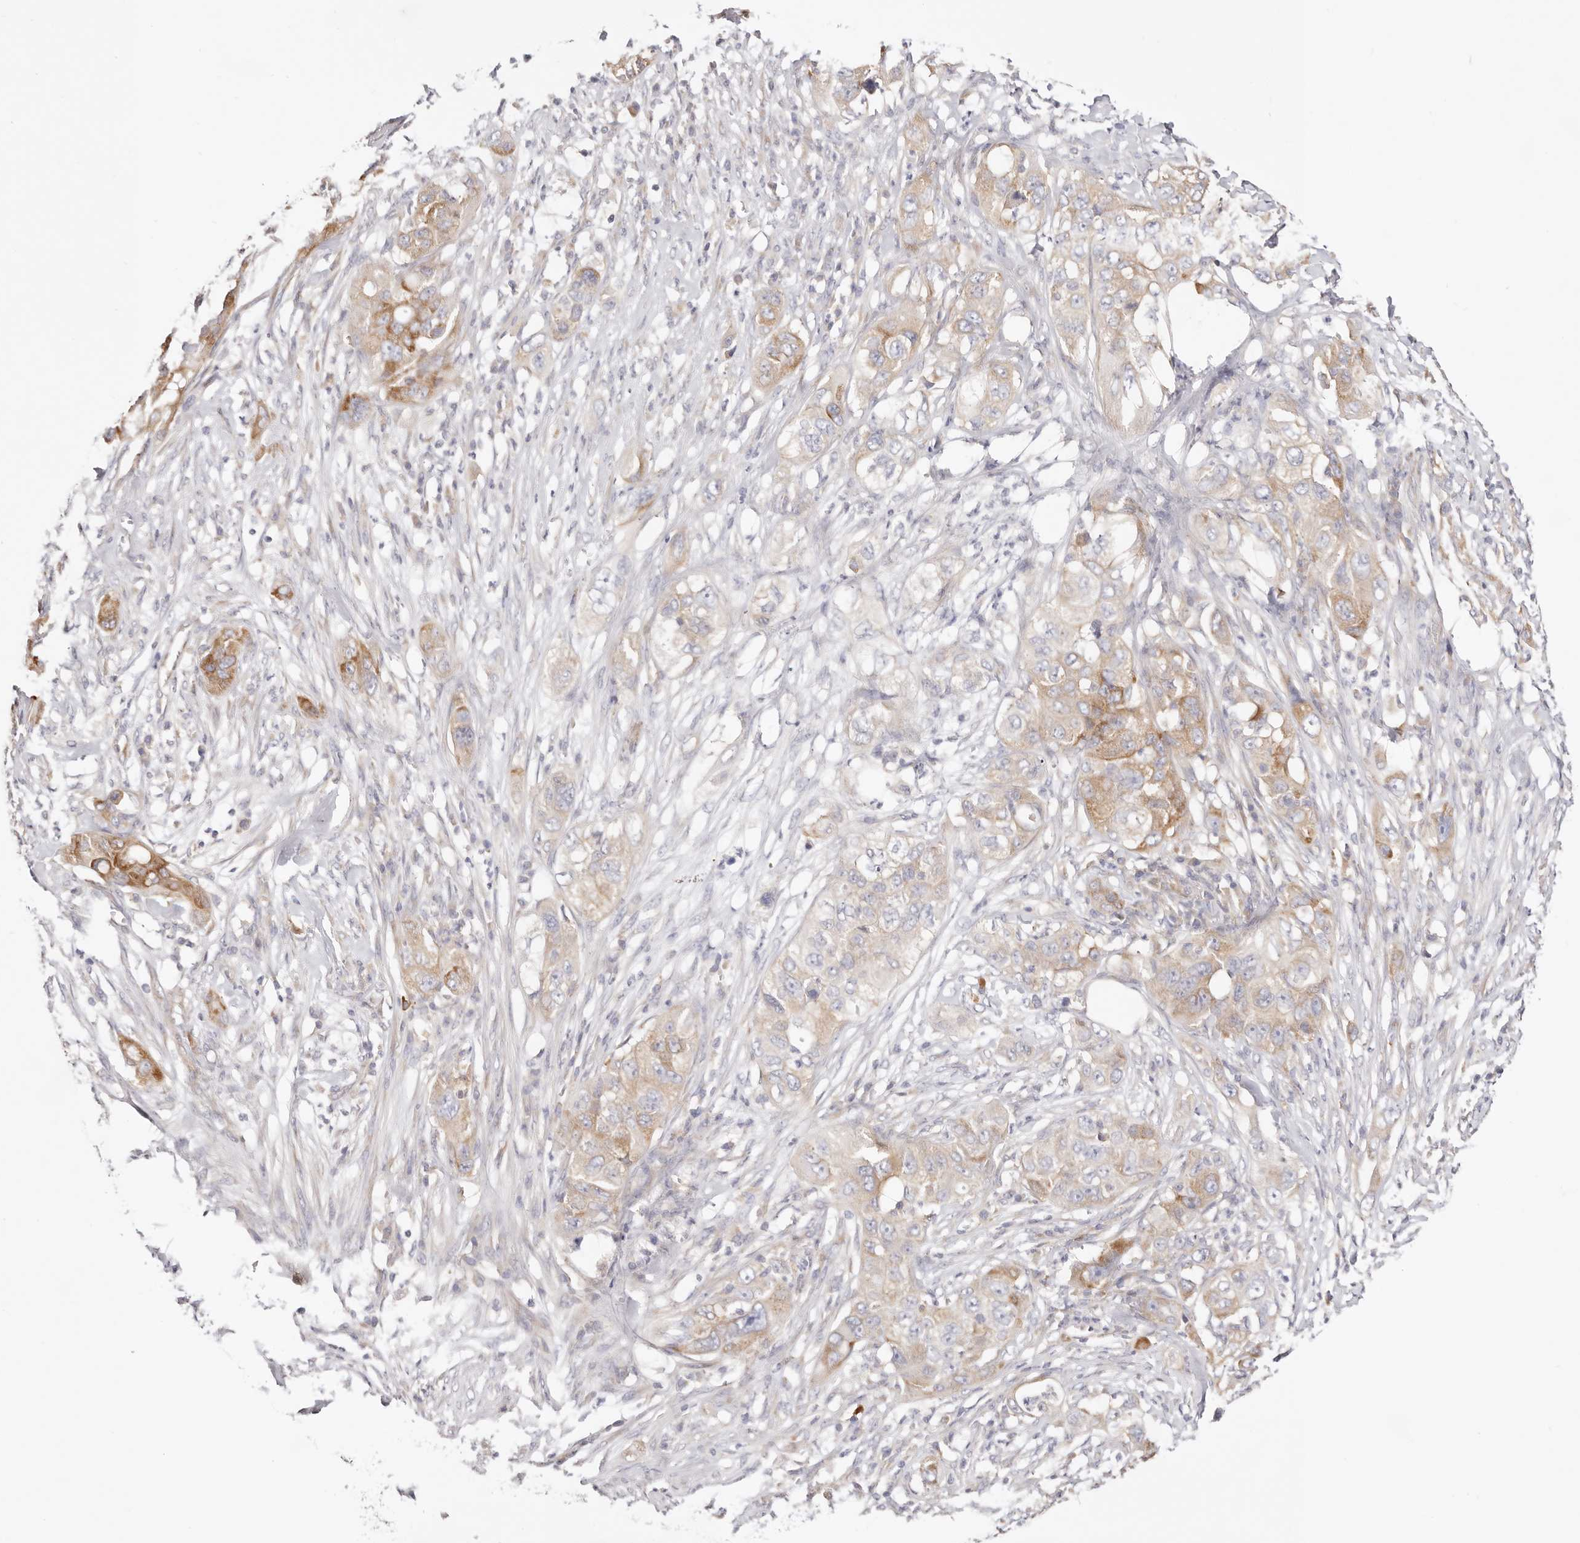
{"staining": {"intensity": "moderate", "quantity": "25%-75%", "location": "cytoplasmic/membranous"}, "tissue": "pancreatic cancer", "cell_type": "Tumor cells", "image_type": "cancer", "snomed": [{"axis": "morphology", "description": "Adenocarcinoma, NOS"}, {"axis": "topography", "description": "Pancreas"}], "caption": "Human adenocarcinoma (pancreatic) stained with a protein marker shows moderate staining in tumor cells.", "gene": "GNA13", "patient": {"sex": "female", "age": 78}}